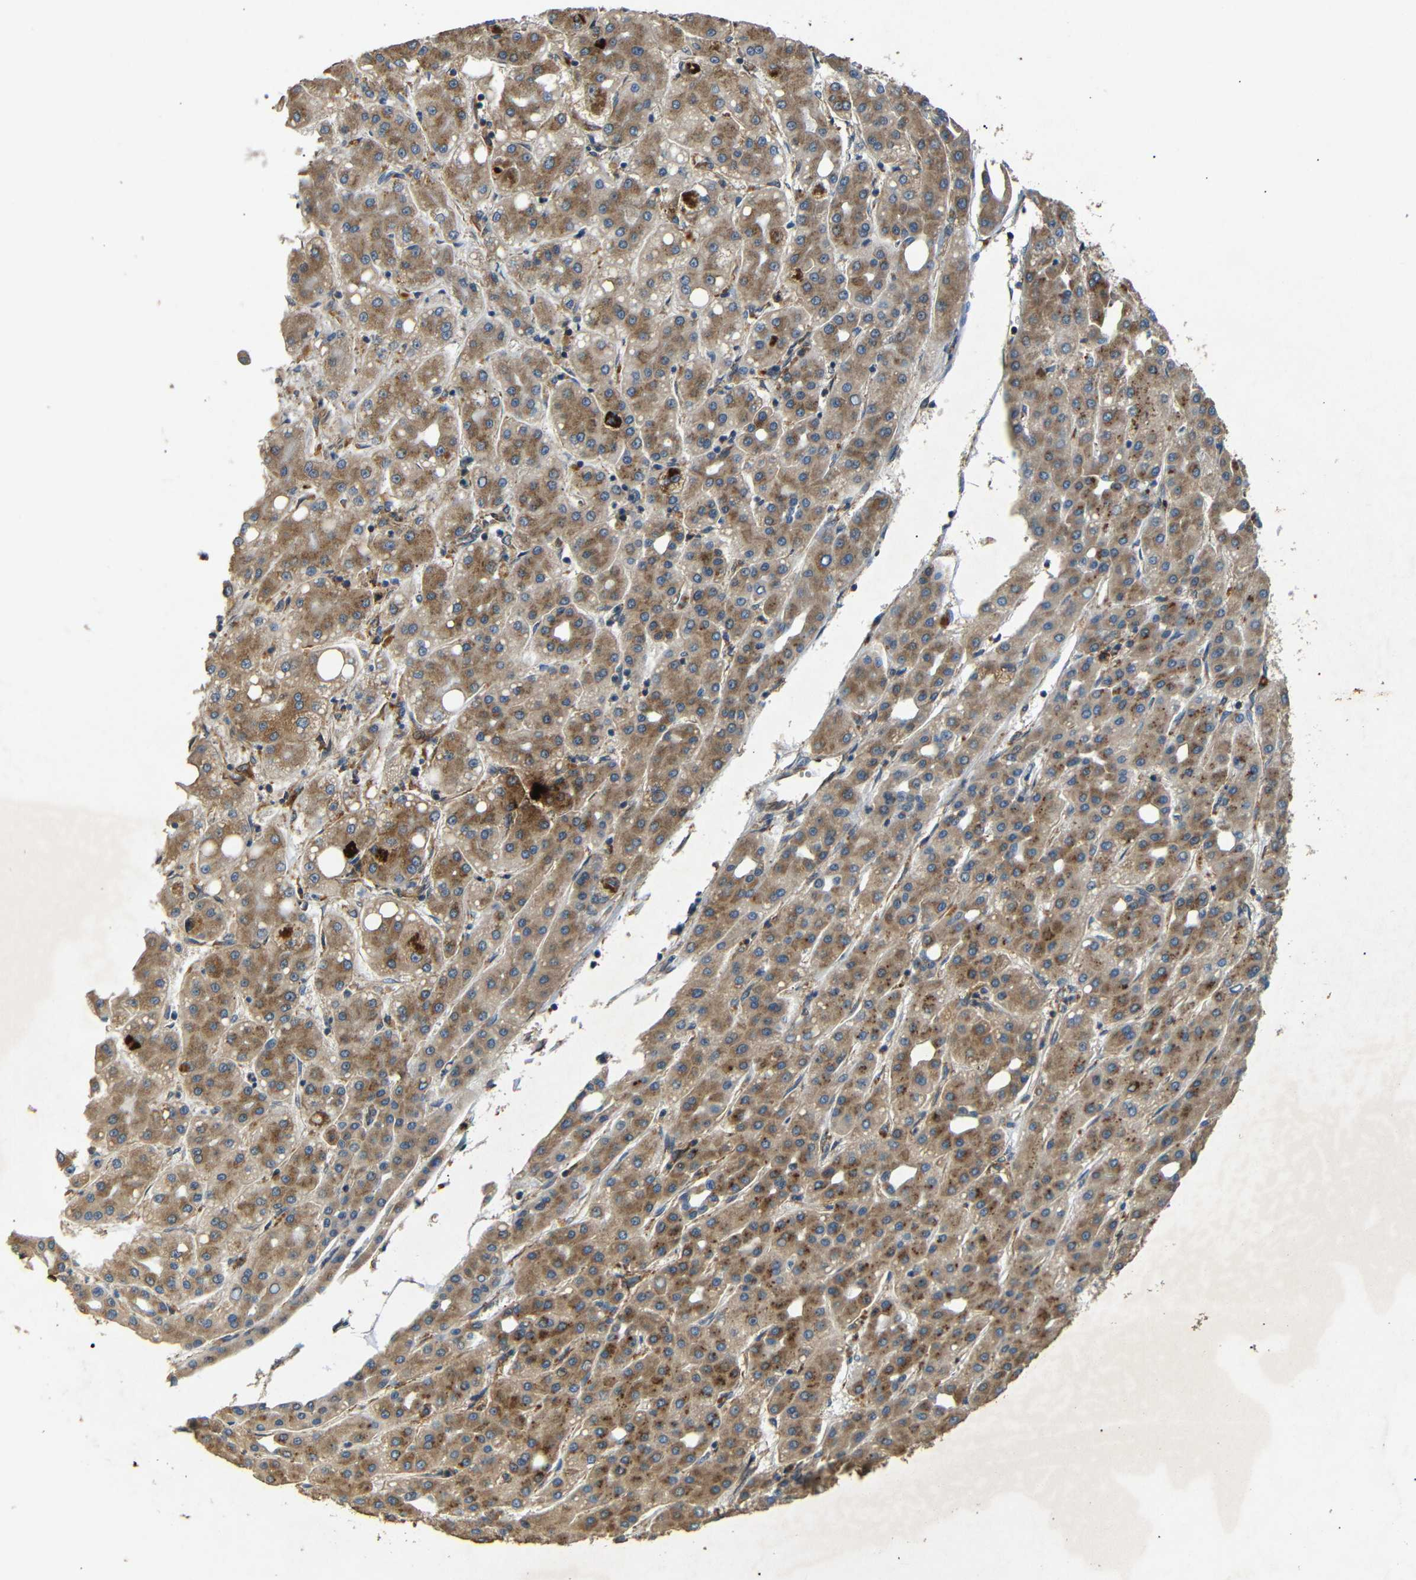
{"staining": {"intensity": "moderate", "quantity": ">75%", "location": "cytoplasmic/membranous"}, "tissue": "liver cancer", "cell_type": "Tumor cells", "image_type": "cancer", "snomed": [{"axis": "morphology", "description": "Carcinoma, Hepatocellular, NOS"}, {"axis": "topography", "description": "Liver"}], "caption": "Tumor cells display moderate cytoplasmic/membranous expression in approximately >75% of cells in liver cancer (hepatocellular carcinoma). (brown staining indicates protein expression, while blue staining denotes nuclei).", "gene": "BTF3", "patient": {"sex": "male", "age": 65}}